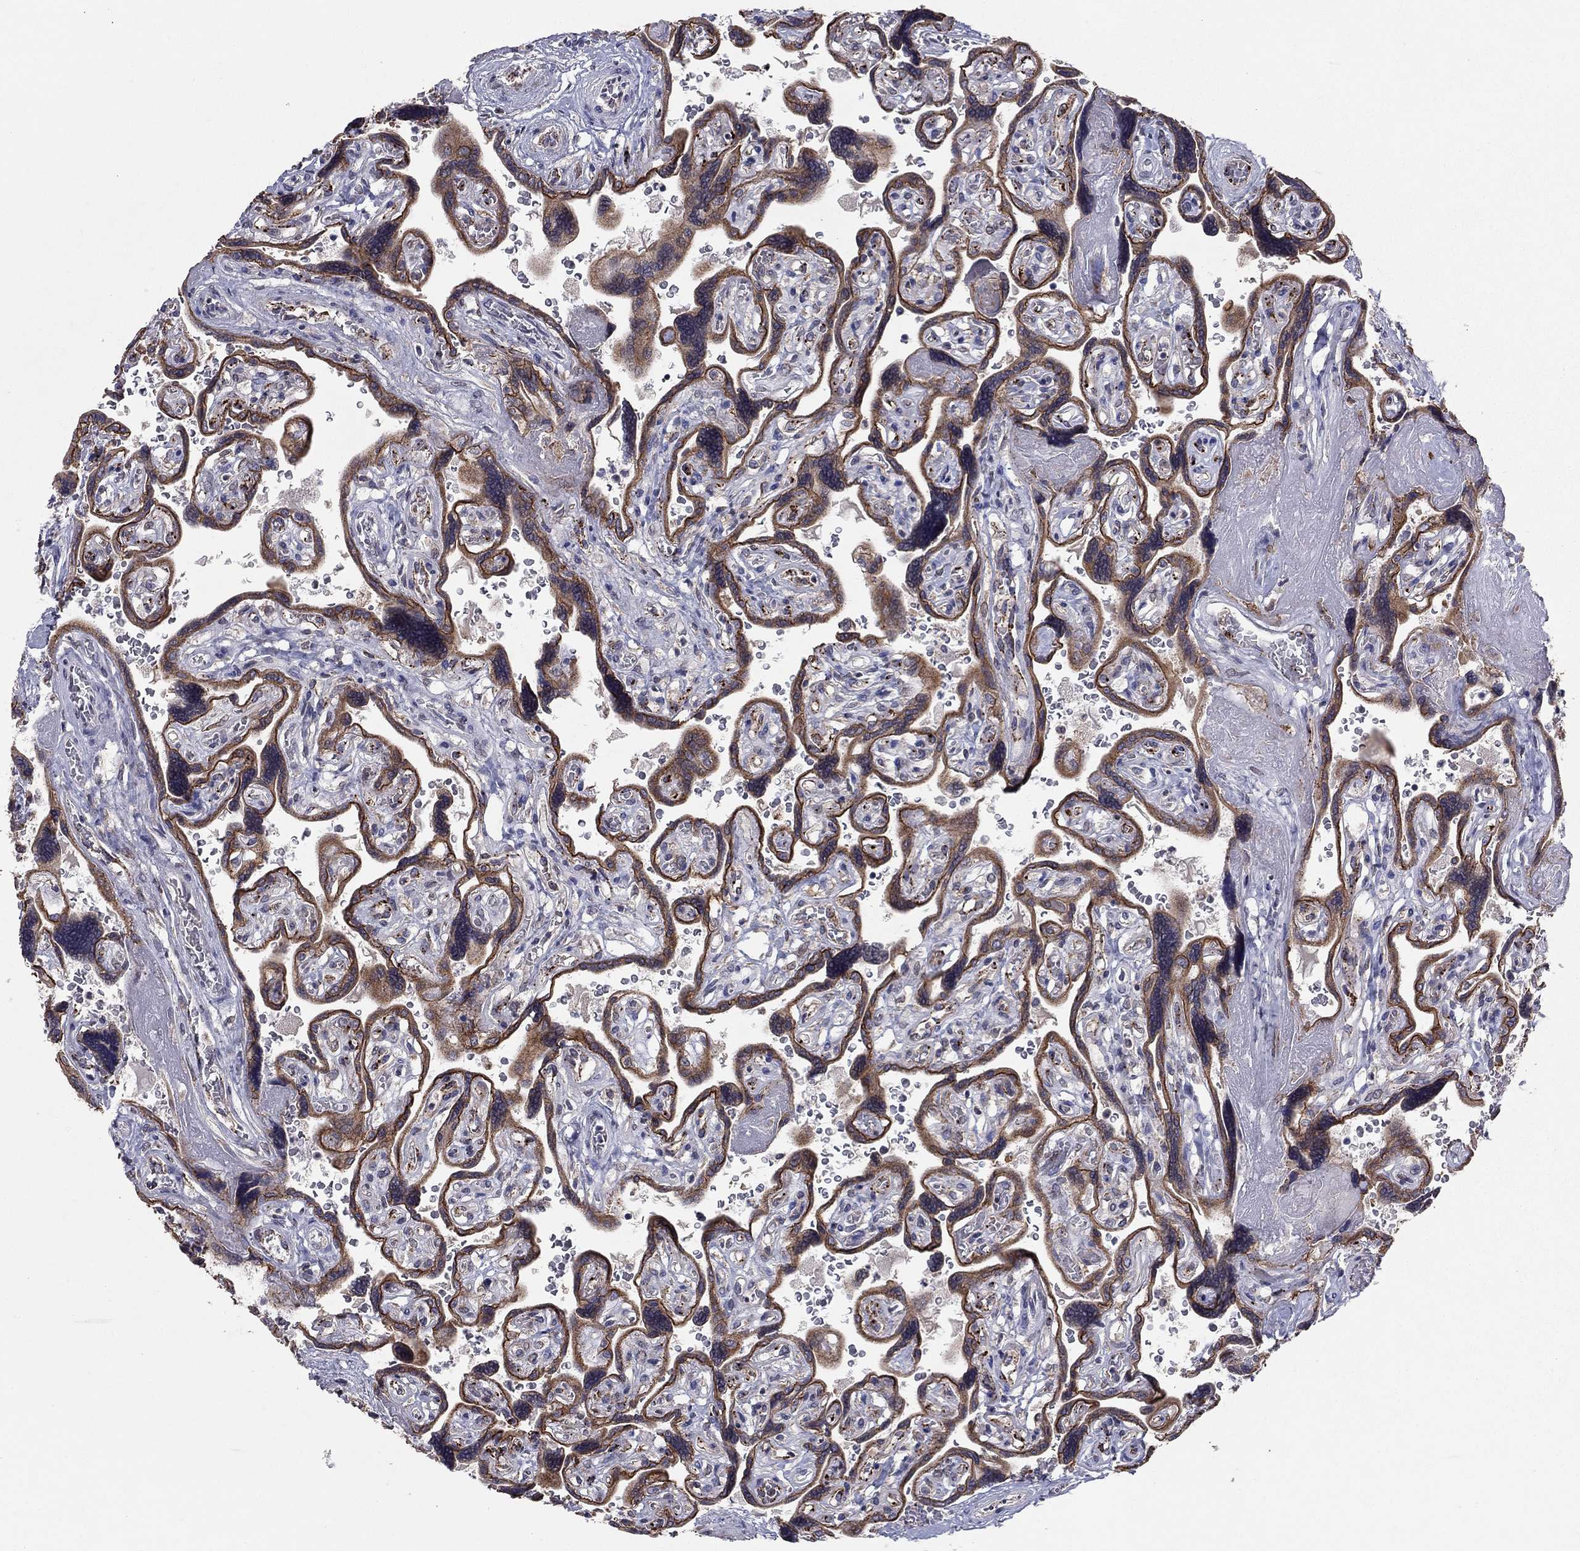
{"staining": {"intensity": "strong", "quantity": ">75%", "location": "cytoplasmic/membranous"}, "tissue": "placenta", "cell_type": "Decidual cells", "image_type": "normal", "snomed": [{"axis": "morphology", "description": "Normal tissue, NOS"}, {"axis": "topography", "description": "Placenta"}], "caption": "Benign placenta shows strong cytoplasmic/membranous staining in approximately >75% of decidual cells, visualized by immunohistochemistry. The staining is performed using DAB brown chromogen to label protein expression. The nuclei are counter-stained blue using hematoxylin.", "gene": "YIF1A", "patient": {"sex": "female", "age": 32}}